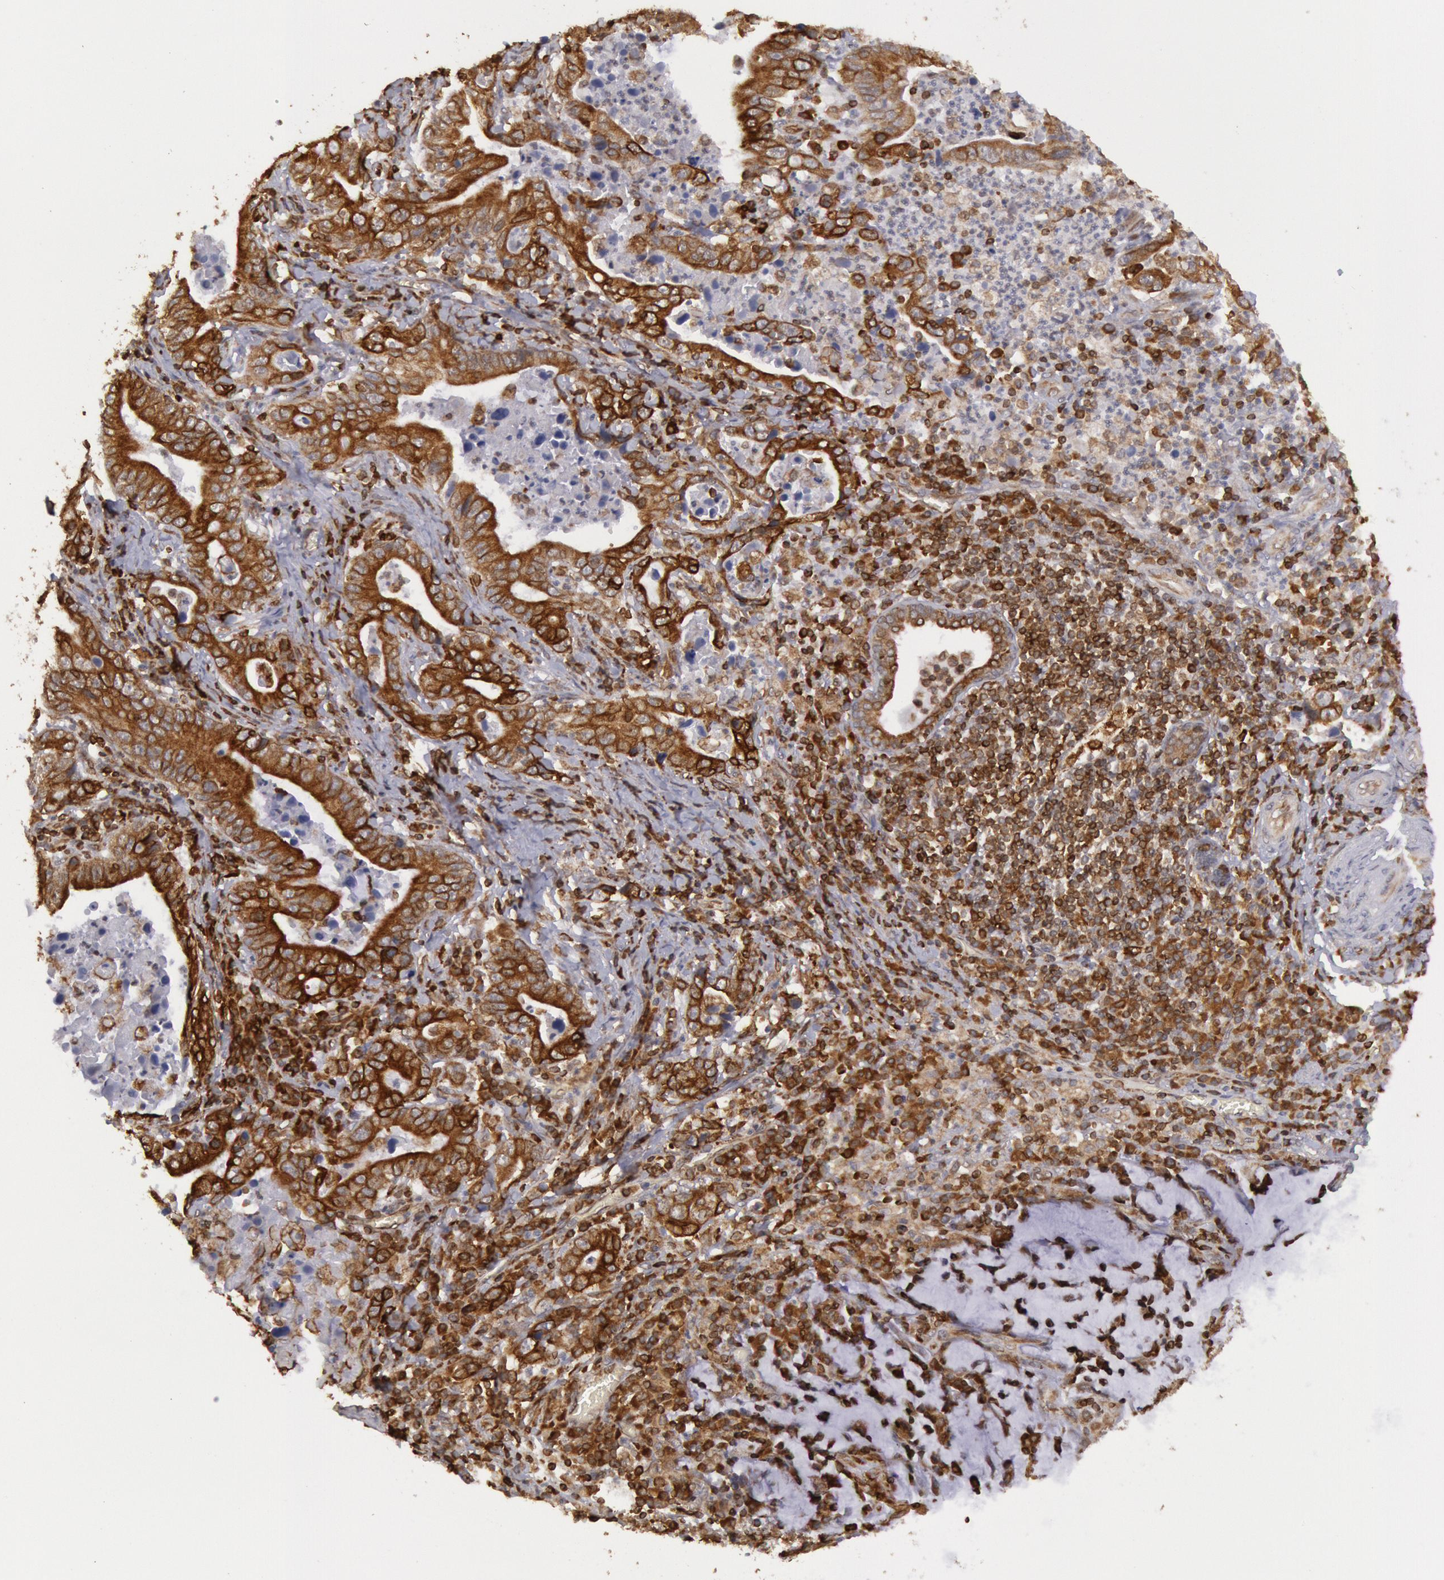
{"staining": {"intensity": "moderate", "quantity": ">75%", "location": "cytoplasmic/membranous"}, "tissue": "stomach cancer", "cell_type": "Tumor cells", "image_type": "cancer", "snomed": [{"axis": "morphology", "description": "Adenocarcinoma, NOS"}, {"axis": "topography", "description": "Stomach, upper"}], "caption": "Human stomach cancer stained for a protein (brown) demonstrates moderate cytoplasmic/membranous positive positivity in about >75% of tumor cells.", "gene": "TAP2", "patient": {"sex": "male", "age": 63}}